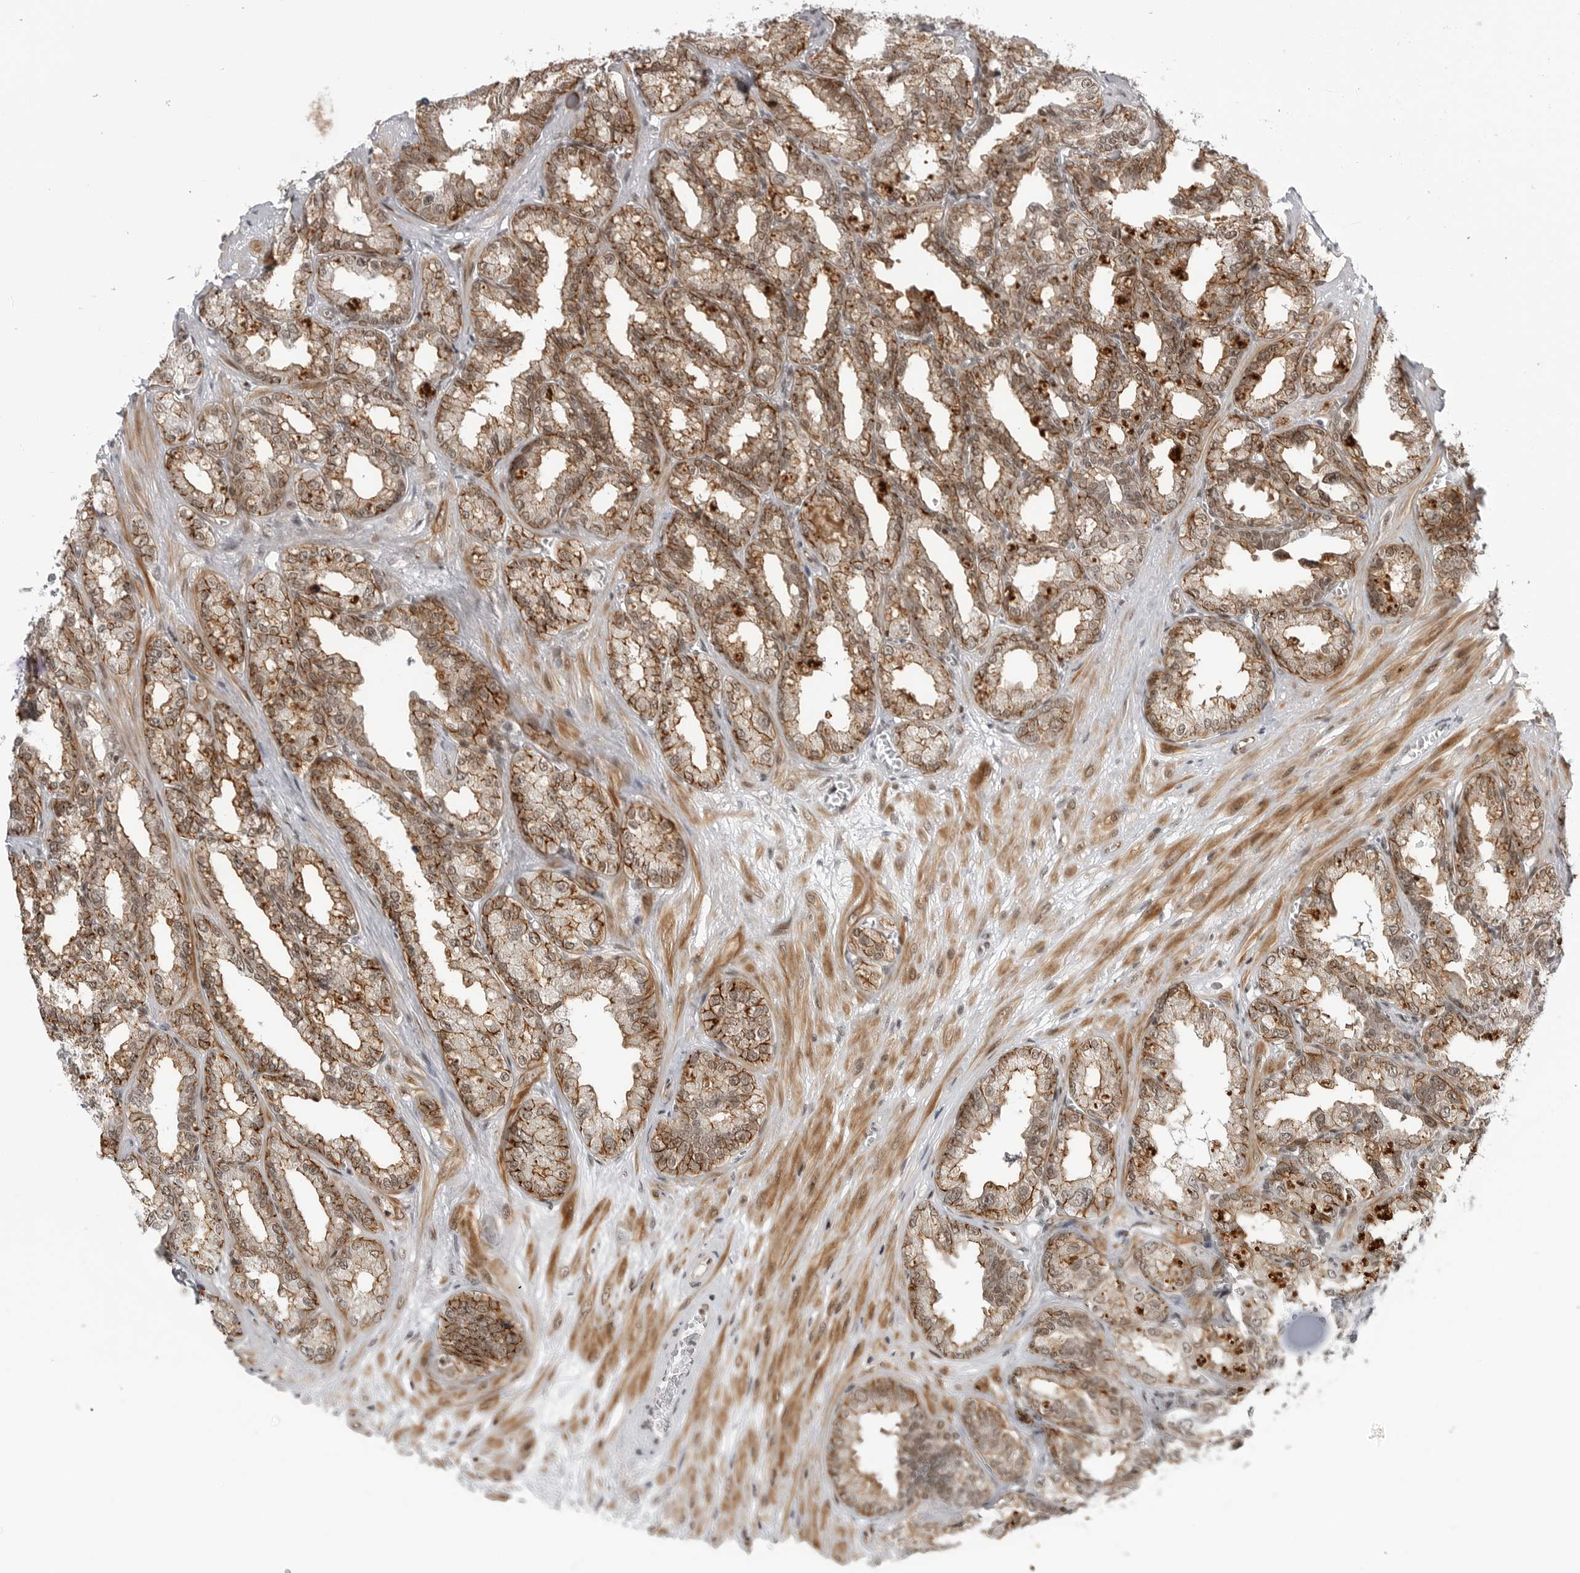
{"staining": {"intensity": "moderate", "quantity": ">75%", "location": "cytoplasmic/membranous,nuclear"}, "tissue": "seminal vesicle", "cell_type": "Glandular cells", "image_type": "normal", "snomed": [{"axis": "morphology", "description": "Normal tissue, NOS"}, {"axis": "topography", "description": "Prostate"}, {"axis": "topography", "description": "Seminal veicle"}], "caption": "Protein expression by immunohistochemistry demonstrates moderate cytoplasmic/membranous,nuclear expression in approximately >75% of glandular cells in benign seminal vesicle.", "gene": "TRIM66", "patient": {"sex": "male", "age": 51}}